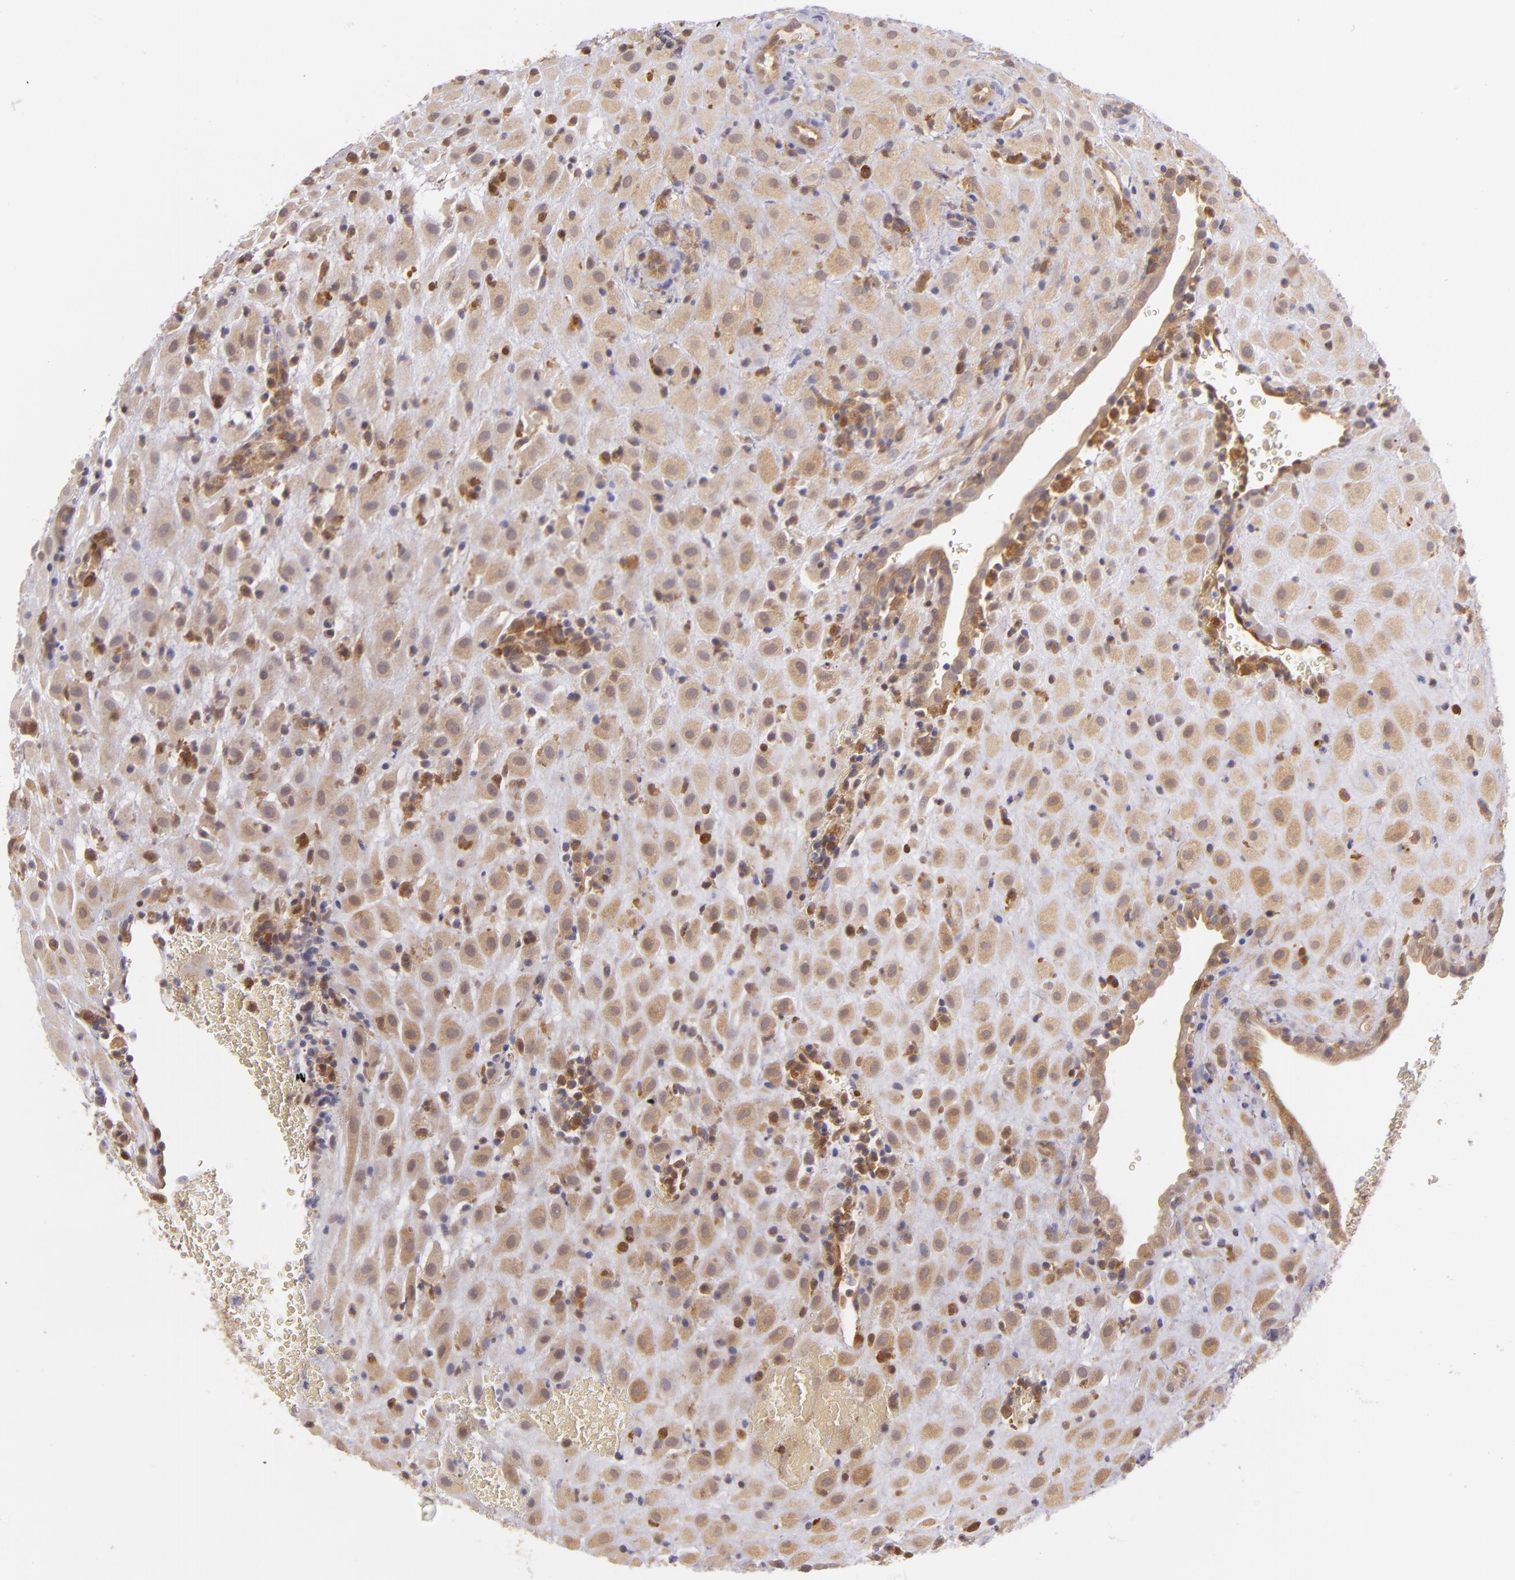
{"staining": {"intensity": "moderate", "quantity": ">75%", "location": "cytoplasmic/membranous"}, "tissue": "placenta", "cell_type": "Decidual cells", "image_type": "normal", "snomed": [{"axis": "morphology", "description": "Normal tissue, NOS"}, {"axis": "topography", "description": "Placenta"}], "caption": "Human placenta stained for a protein (brown) demonstrates moderate cytoplasmic/membranous positive positivity in about >75% of decidual cells.", "gene": "HSPH1", "patient": {"sex": "female", "age": 19}}